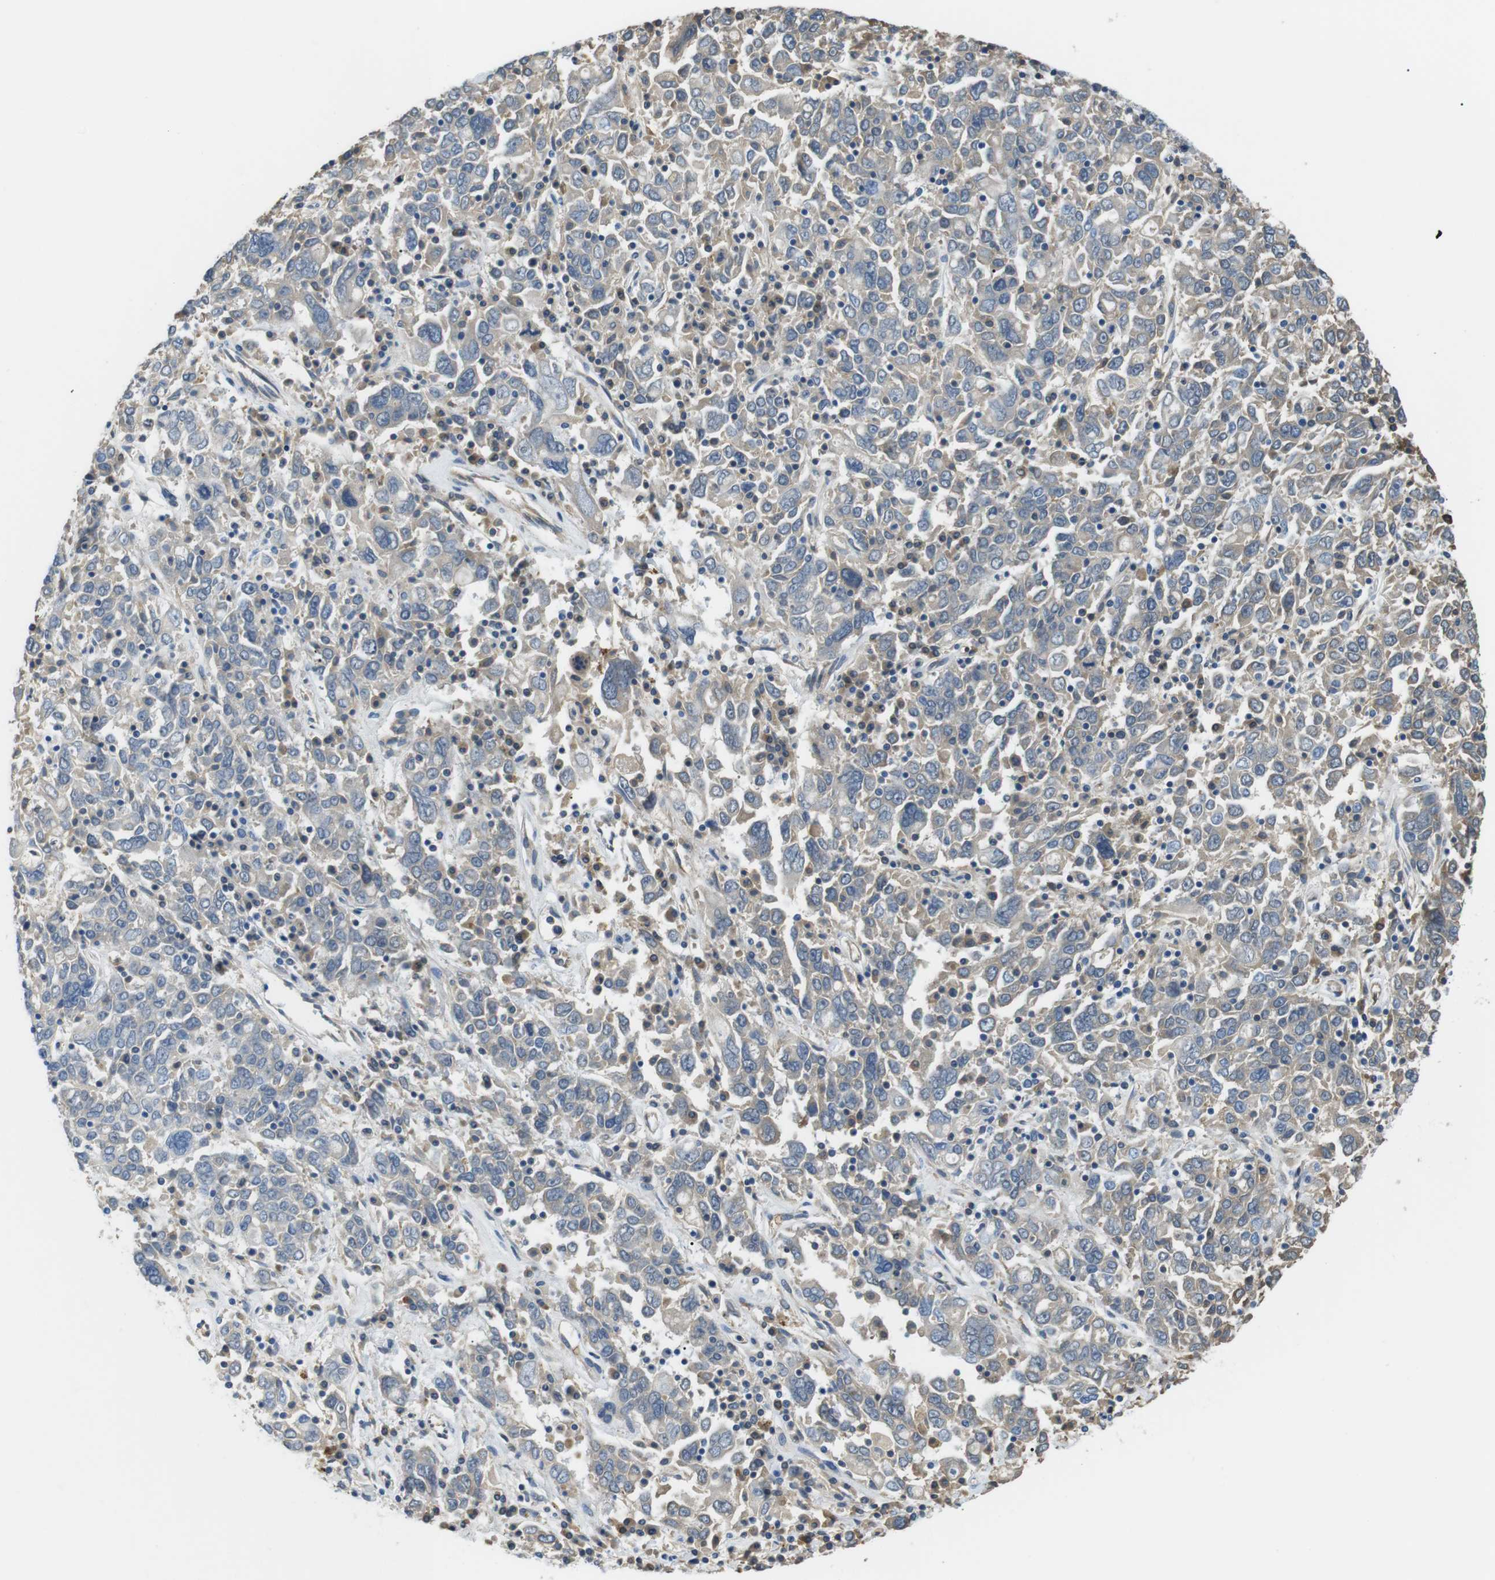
{"staining": {"intensity": "weak", "quantity": ">75%", "location": "cytoplasmic/membranous"}, "tissue": "ovarian cancer", "cell_type": "Tumor cells", "image_type": "cancer", "snomed": [{"axis": "morphology", "description": "Carcinoma, endometroid"}, {"axis": "topography", "description": "Ovary"}], "caption": "Protein expression analysis of human endometroid carcinoma (ovarian) reveals weak cytoplasmic/membranous staining in about >75% of tumor cells.", "gene": "ADCY10", "patient": {"sex": "female", "age": 62}}